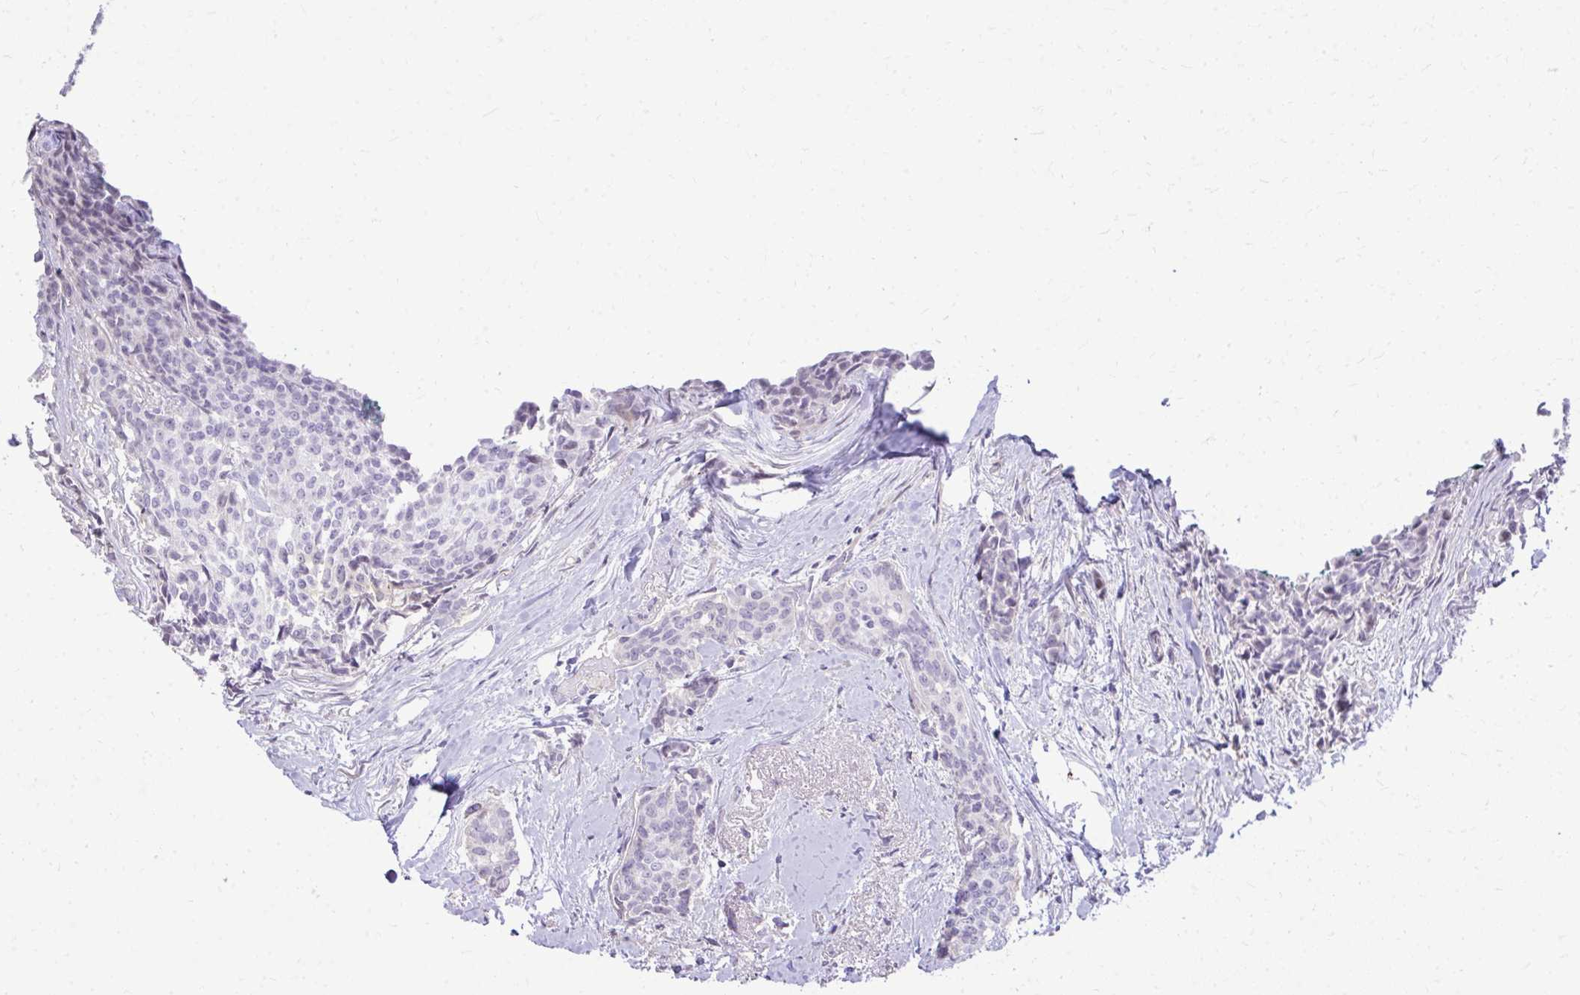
{"staining": {"intensity": "negative", "quantity": "none", "location": "none"}, "tissue": "breast cancer", "cell_type": "Tumor cells", "image_type": "cancer", "snomed": [{"axis": "morphology", "description": "Duct carcinoma"}, {"axis": "topography", "description": "Breast"}], "caption": "An IHC micrograph of breast cancer (invasive ductal carcinoma) is shown. There is no staining in tumor cells of breast cancer (invasive ductal carcinoma).", "gene": "DLX4", "patient": {"sex": "female", "age": 91}}